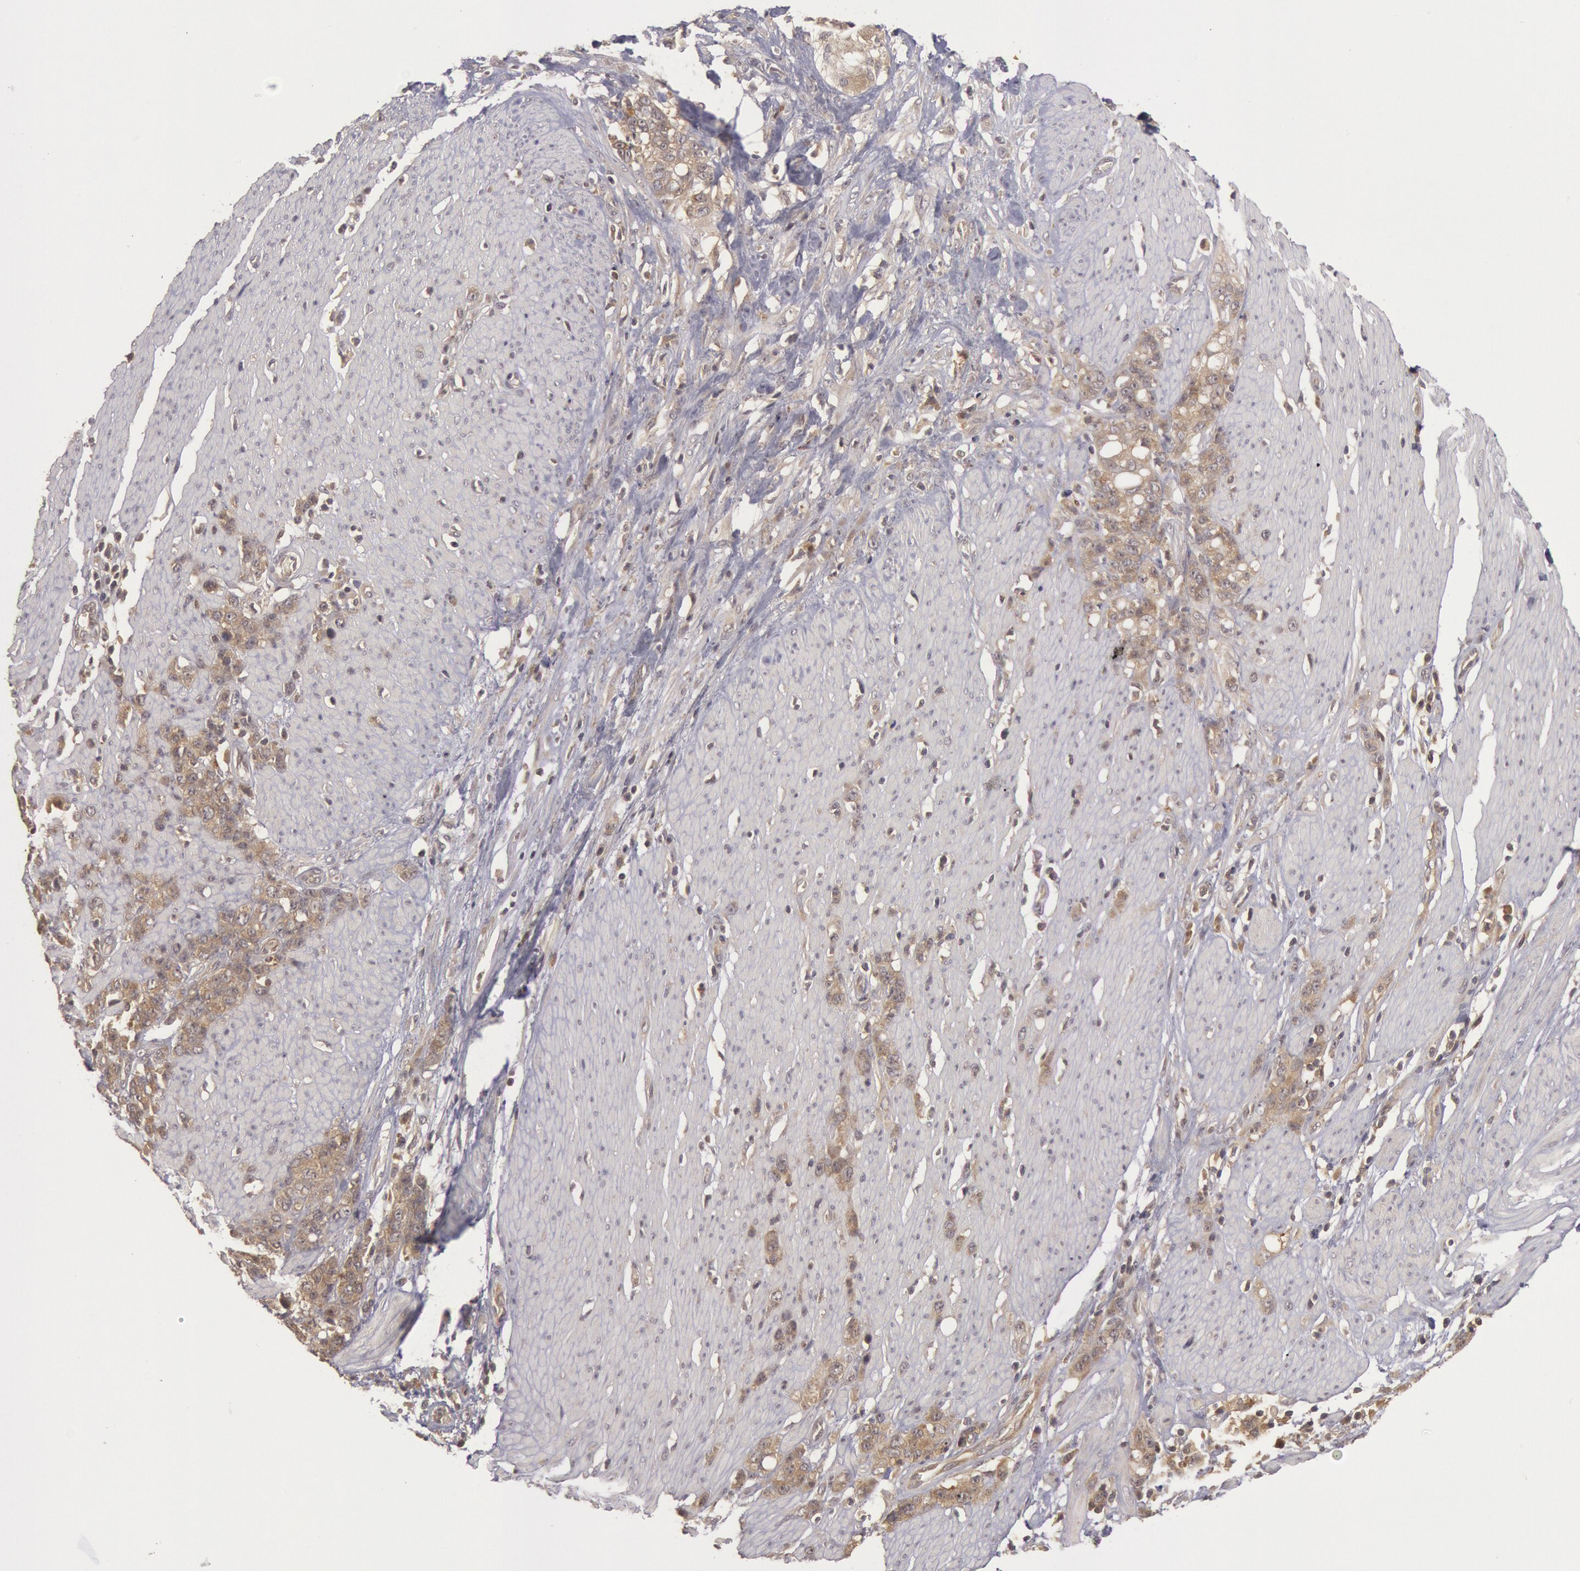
{"staining": {"intensity": "moderate", "quantity": ">75%", "location": "cytoplasmic/membranous"}, "tissue": "stomach cancer", "cell_type": "Tumor cells", "image_type": "cancer", "snomed": [{"axis": "morphology", "description": "Adenocarcinoma, NOS"}, {"axis": "topography", "description": "Stomach, lower"}], "caption": "Stomach adenocarcinoma tissue demonstrates moderate cytoplasmic/membranous expression in about >75% of tumor cells, visualized by immunohistochemistry.", "gene": "BRAF", "patient": {"sex": "male", "age": 88}}